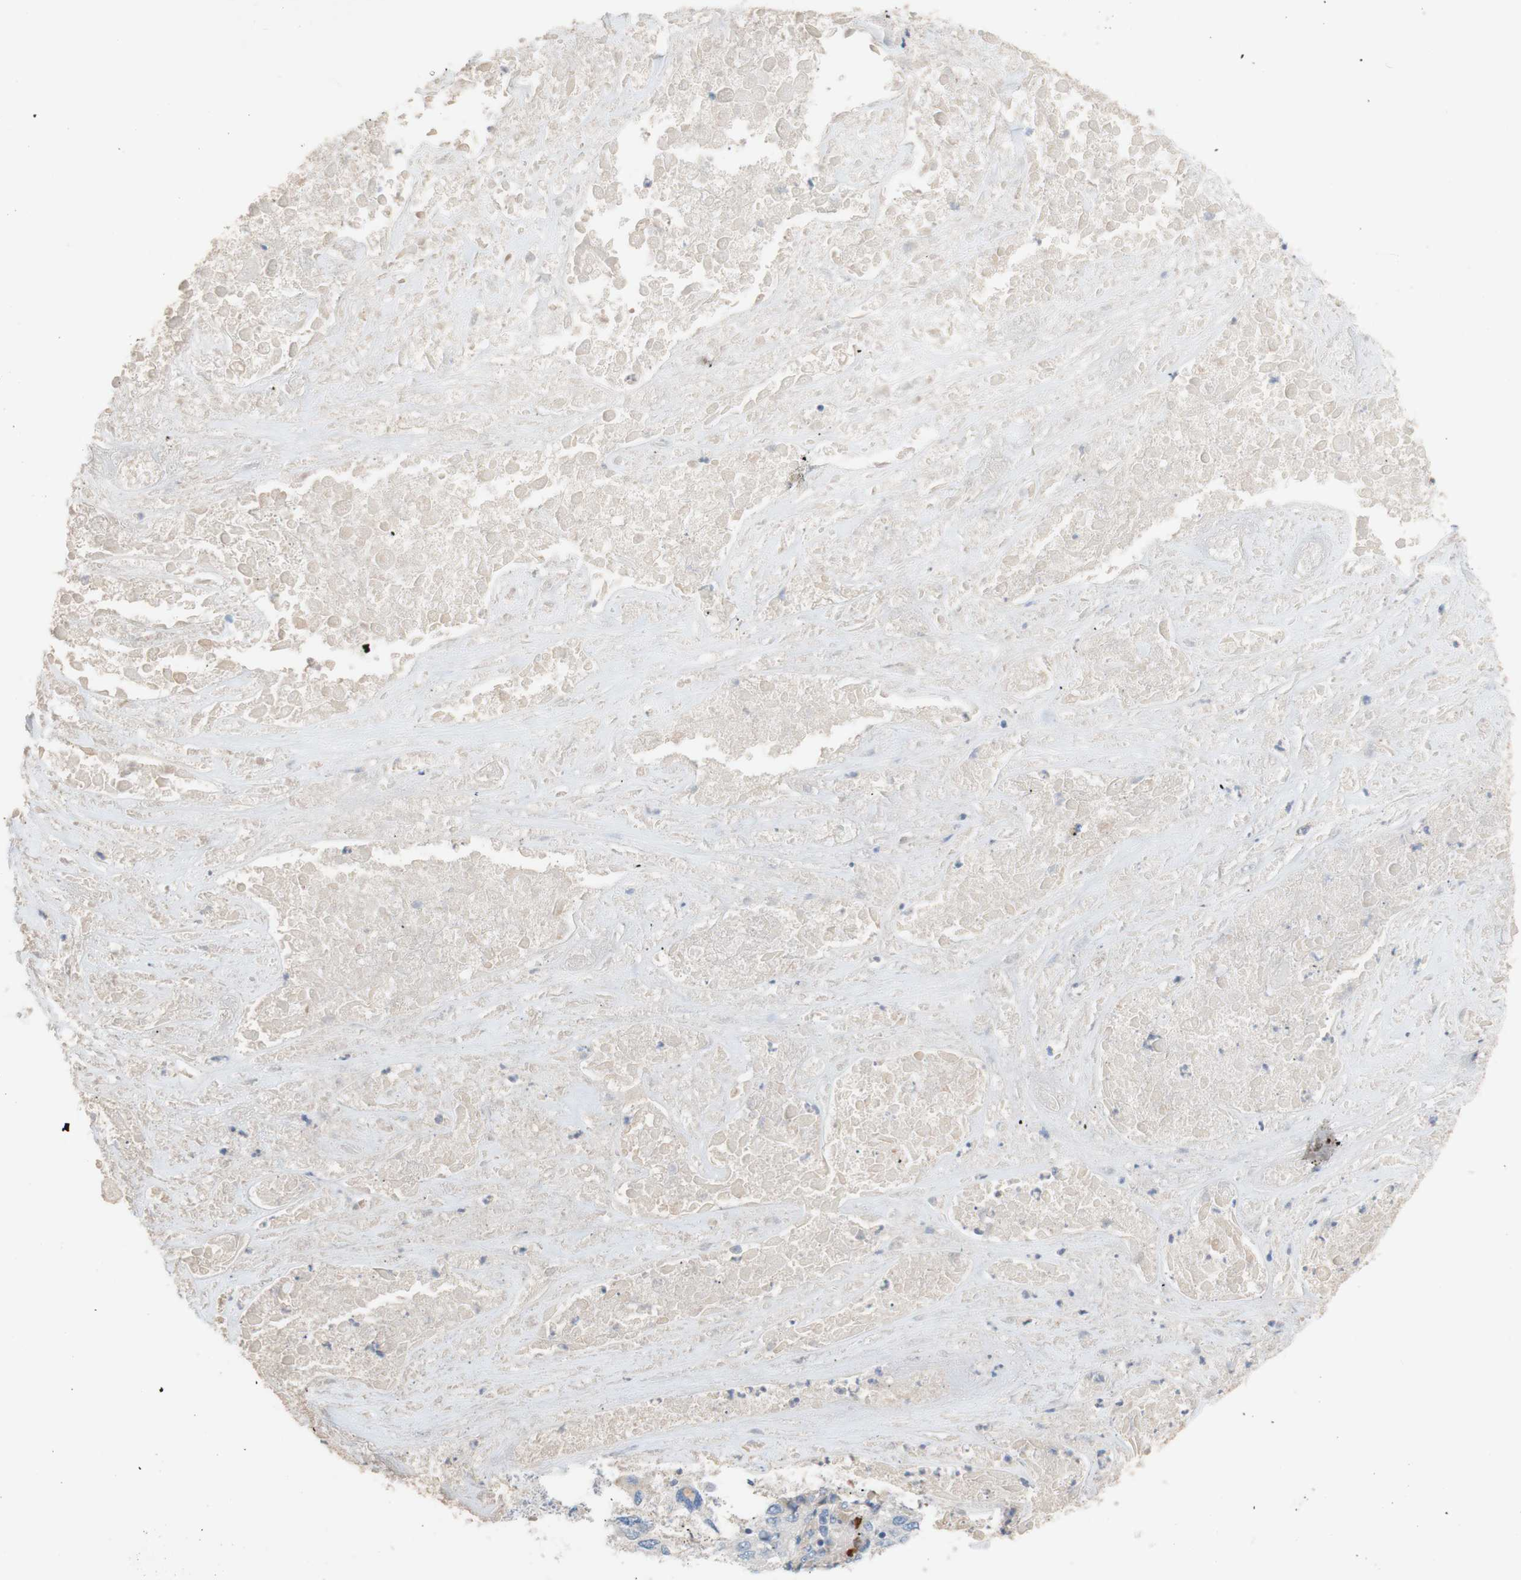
{"staining": {"intensity": "negative", "quantity": "none", "location": "none"}, "tissue": "lung cancer", "cell_type": "Tumor cells", "image_type": "cancer", "snomed": [{"axis": "morphology", "description": "Squamous cell carcinoma, NOS"}, {"axis": "topography", "description": "Lung"}], "caption": "Tumor cells are negative for protein expression in human lung cancer (squamous cell carcinoma). (Stains: DAB (3,3'-diaminobenzidine) immunohistochemistry with hematoxylin counter stain, Microscopy: brightfield microscopy at high magnification).", "gene": "PACSIN1", "patient": {"sex": "male", "age": 71}}